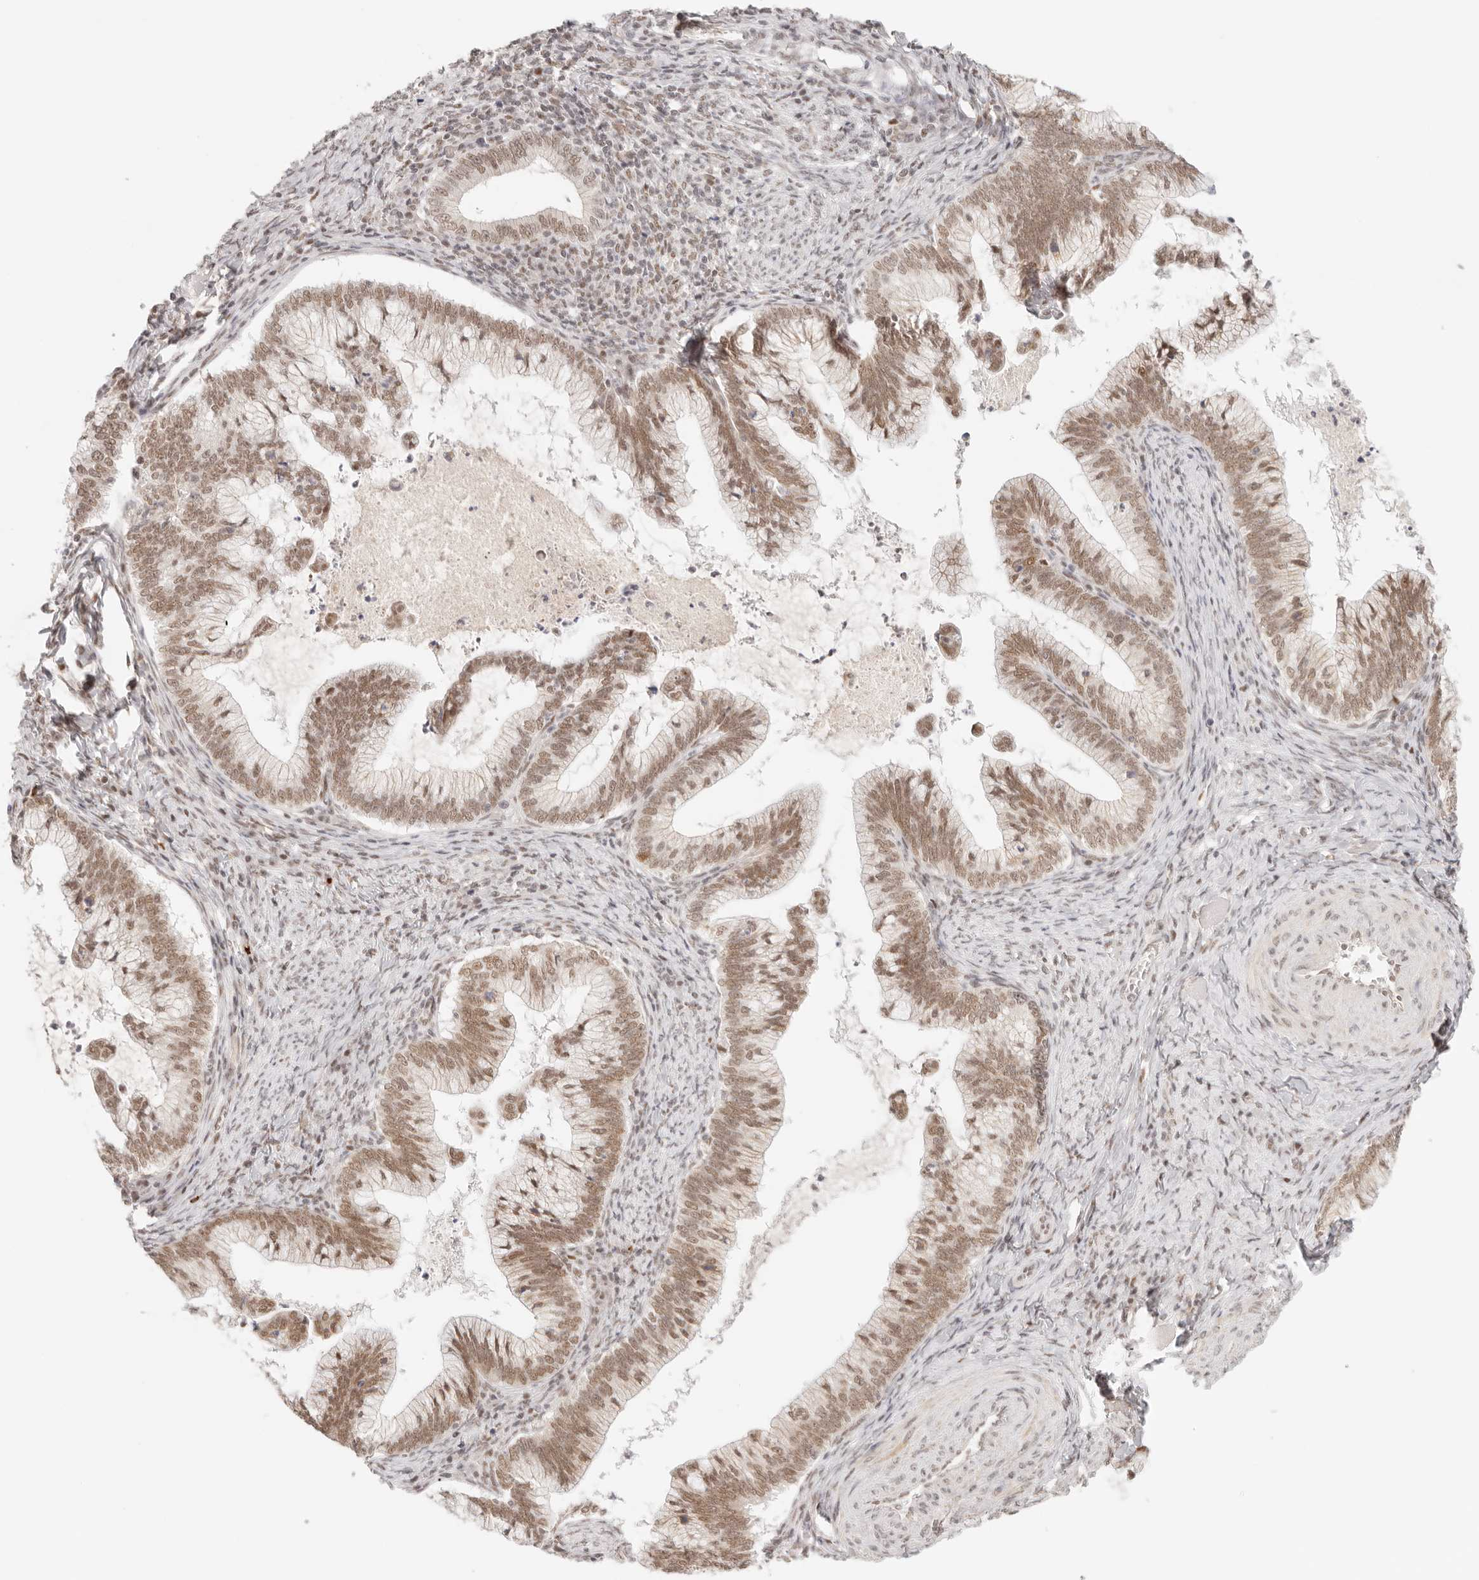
{"staining": {"intensity": "moderate", "quantity": ">75%", "location": "nuclear"}, "tissue": "cervical cancer", "cell_type": "Tumor cells", "image_type": "cancer", "snomed": [{"axis": "morphology", "description": "Adenocarcinoma, NOS"}, {"axis": "topography", "description": "Cervix"}], "caption": "Human adenocarcinoma (cervical) stained with a brown dye shows moderate nuclear positive expression in about >75% of tumor cells.", "gene": "HOXC5", "patient": {"sex": "female", "age": 36}}